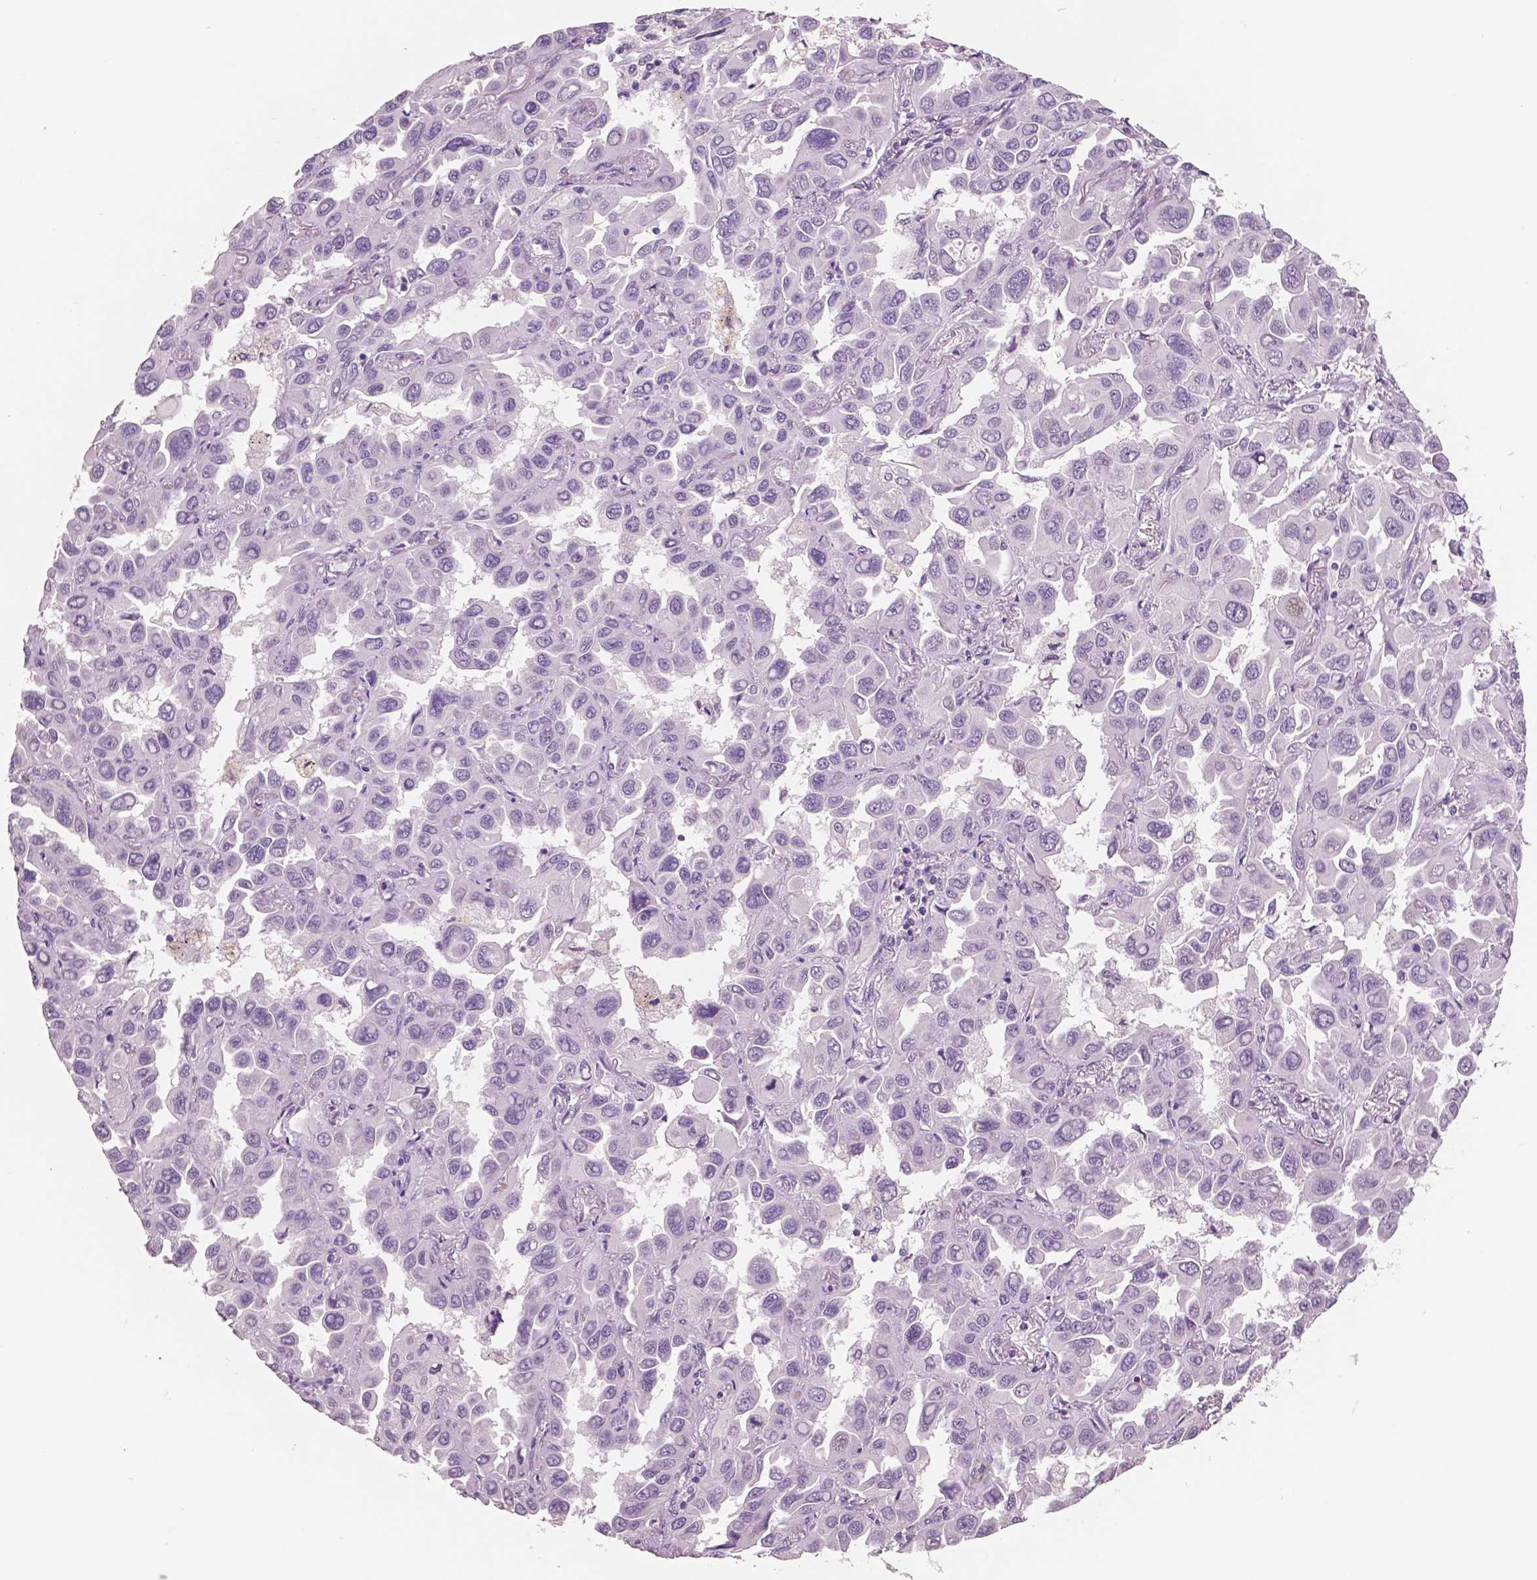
{"staining": {"intensity": "negative", "quantity": "none", "location": "none"}, "tissue": "lung cancer", "cell_type": "Tumor cells", "image_type": "cancer", "snomed": [{"axis": "morphology", "description": "Adenocarcinoma, NOS"}, {"axis": "topography", "description": "Lung"}], "caption": "The immunohistochemistry photomicrograph has no significant positivity in tumor cells of adenocarcinoma (lung) tissue.", "gene": "NECAB2", "patient": {"sex": "male", "age": 64}}